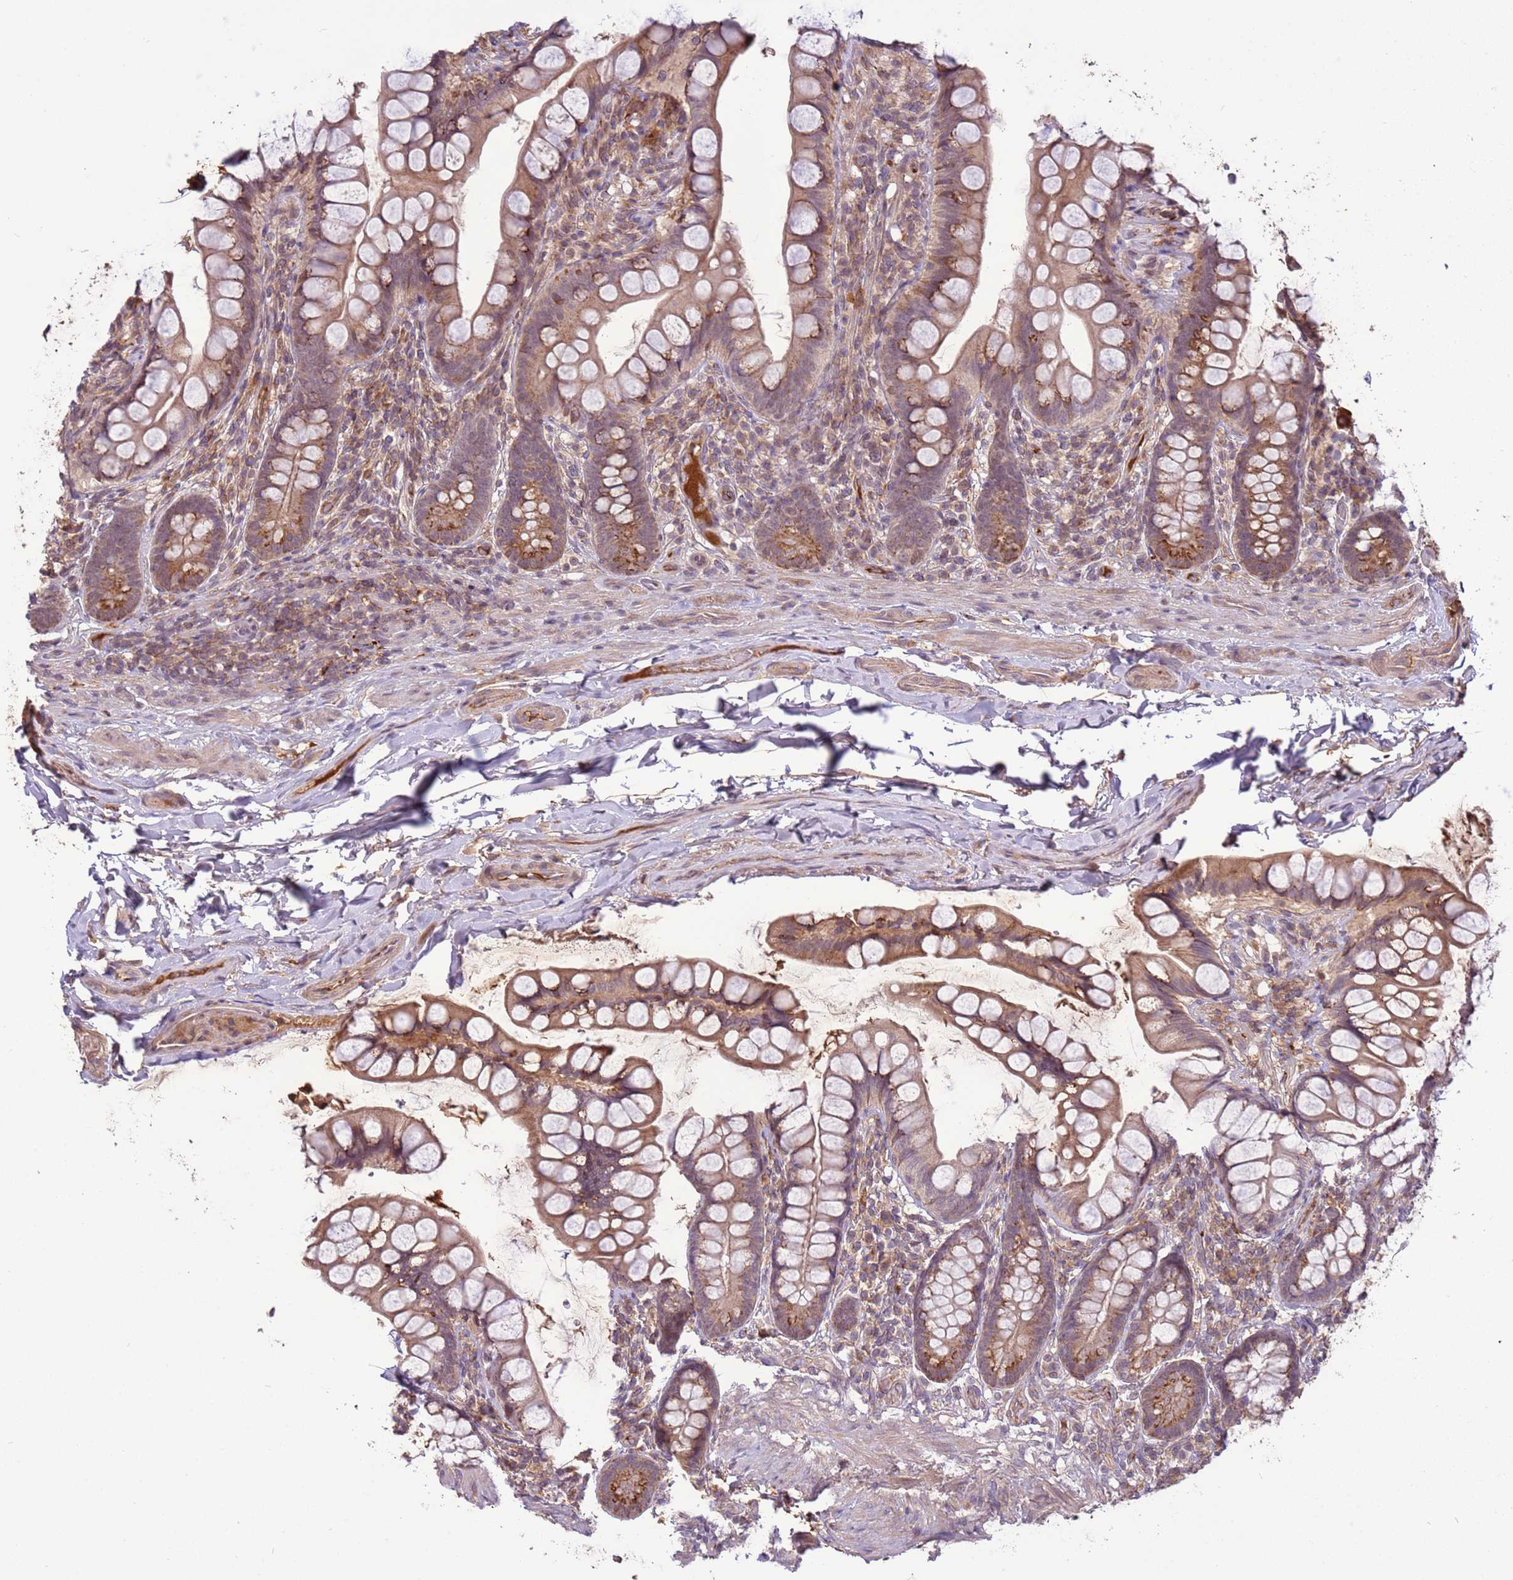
{"staining": {"intensity": "moderate", "quantity": ">75%", "location": "cytoplasmic/membranous"}, "tissue": "small intestine", "cell_type": "Glandular cells", "image_type": "normal", "snomed": [{"axis": "morphology", "description": "Normal tissue, NOS"}, {"axis": "topography", "description": "Small intestine"}], "caption": "Glandular cells reveal medium levels of moderate cytoplasmic/membranous staining in approximately >75% of cells in normal human small intestine.", "gene": "ZNF624", "patient": {"sex": "male", "age": 70}}